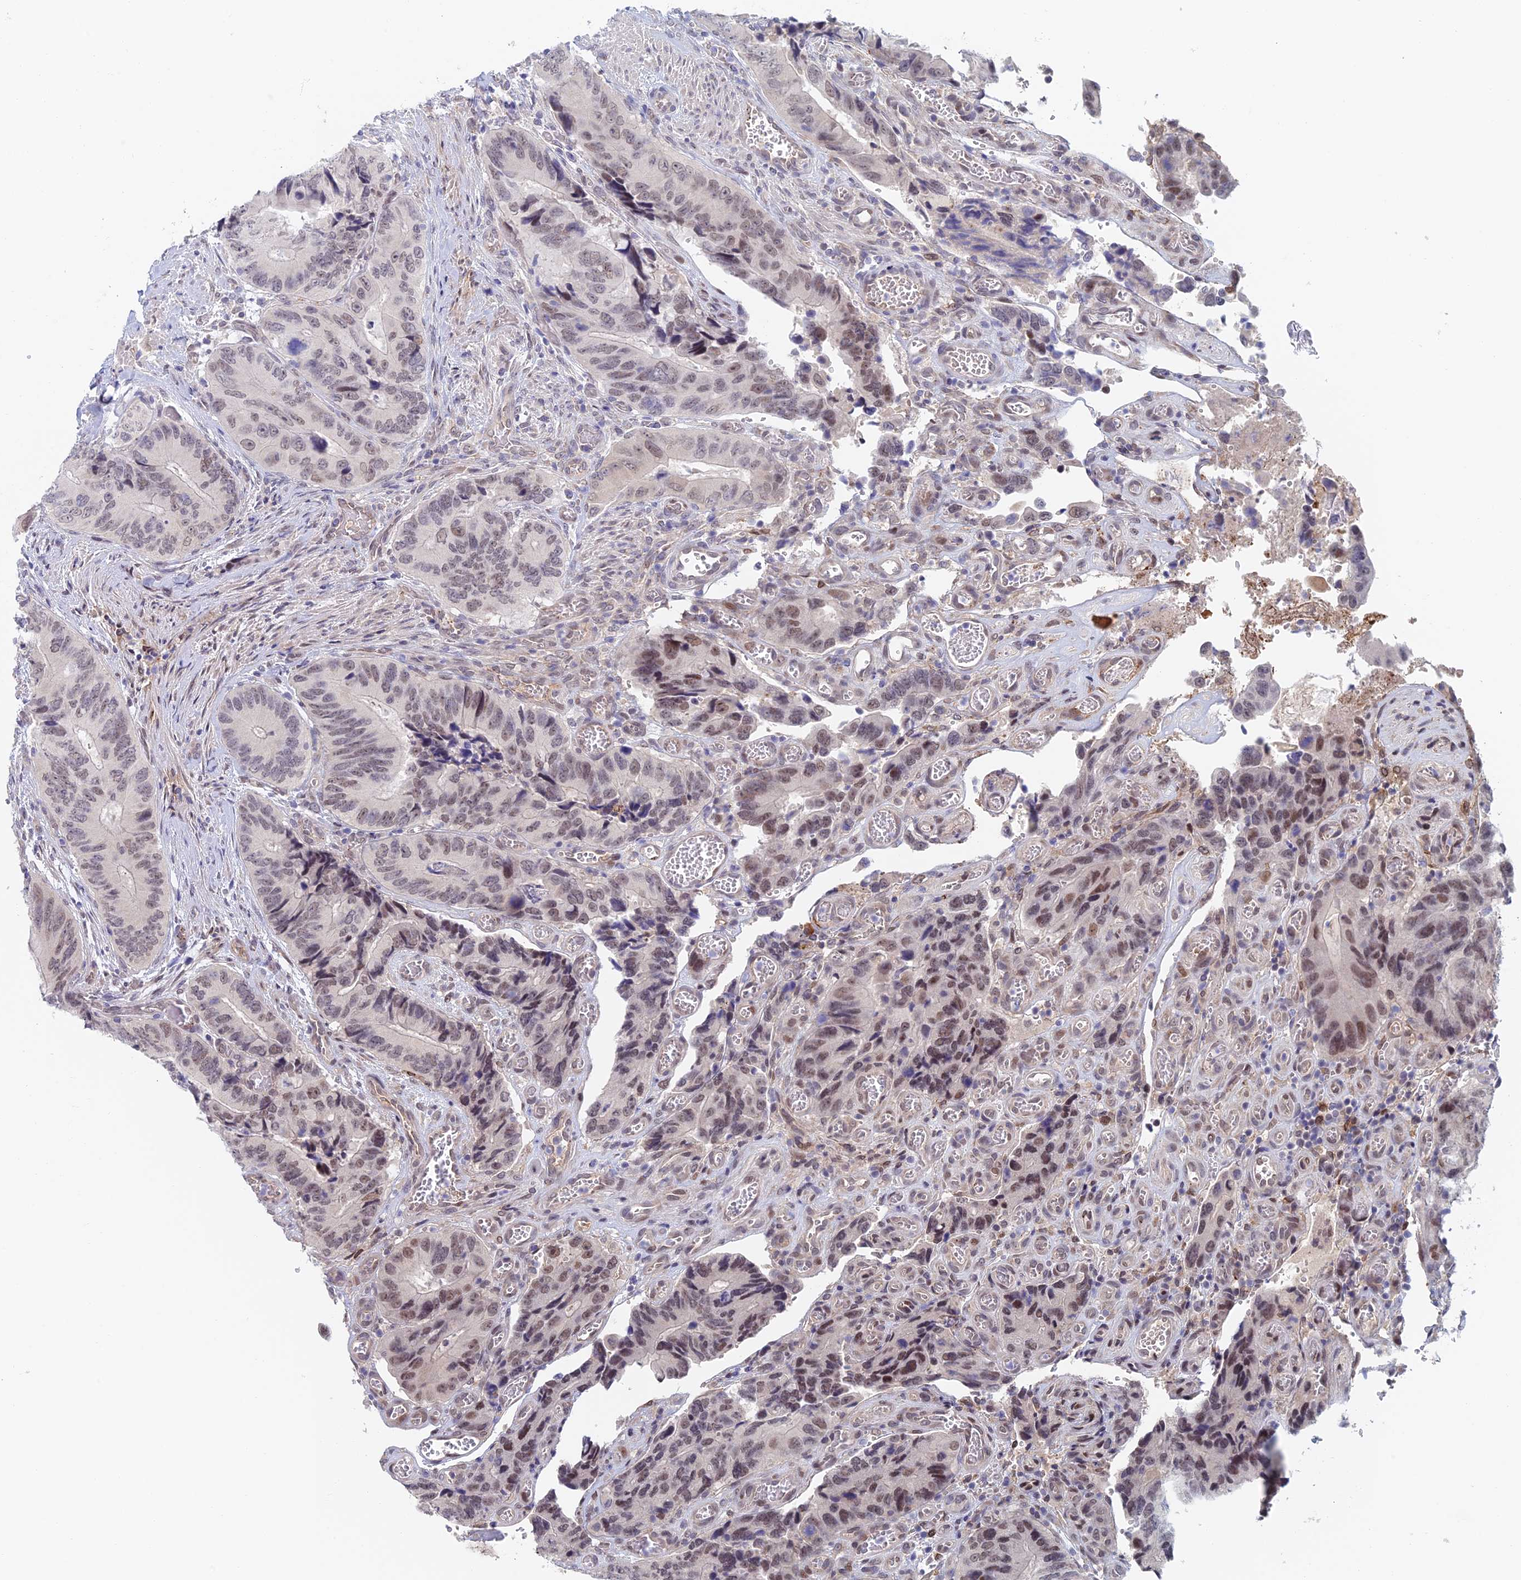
{"staining": {"intensity": "moderate", "quantity": "25%-75%", "location": "nuclear"}, "tissue": "colorectal cancer", "cell_type": "Tumor cells", "image_type": "cancer", "snomed": [{"axis": "morphology", "description": "Adenocarcinoma, NOS"}, {"axis": "topography", "description": "Colon"}], "caption": "Moderate nuclear expression is appreciated in about 25%-75% of tumor cells in colorectal cancer (adenocarcinoma).", "gene": "ZUP1", "patient": {"sex": "male", "age": 84}}